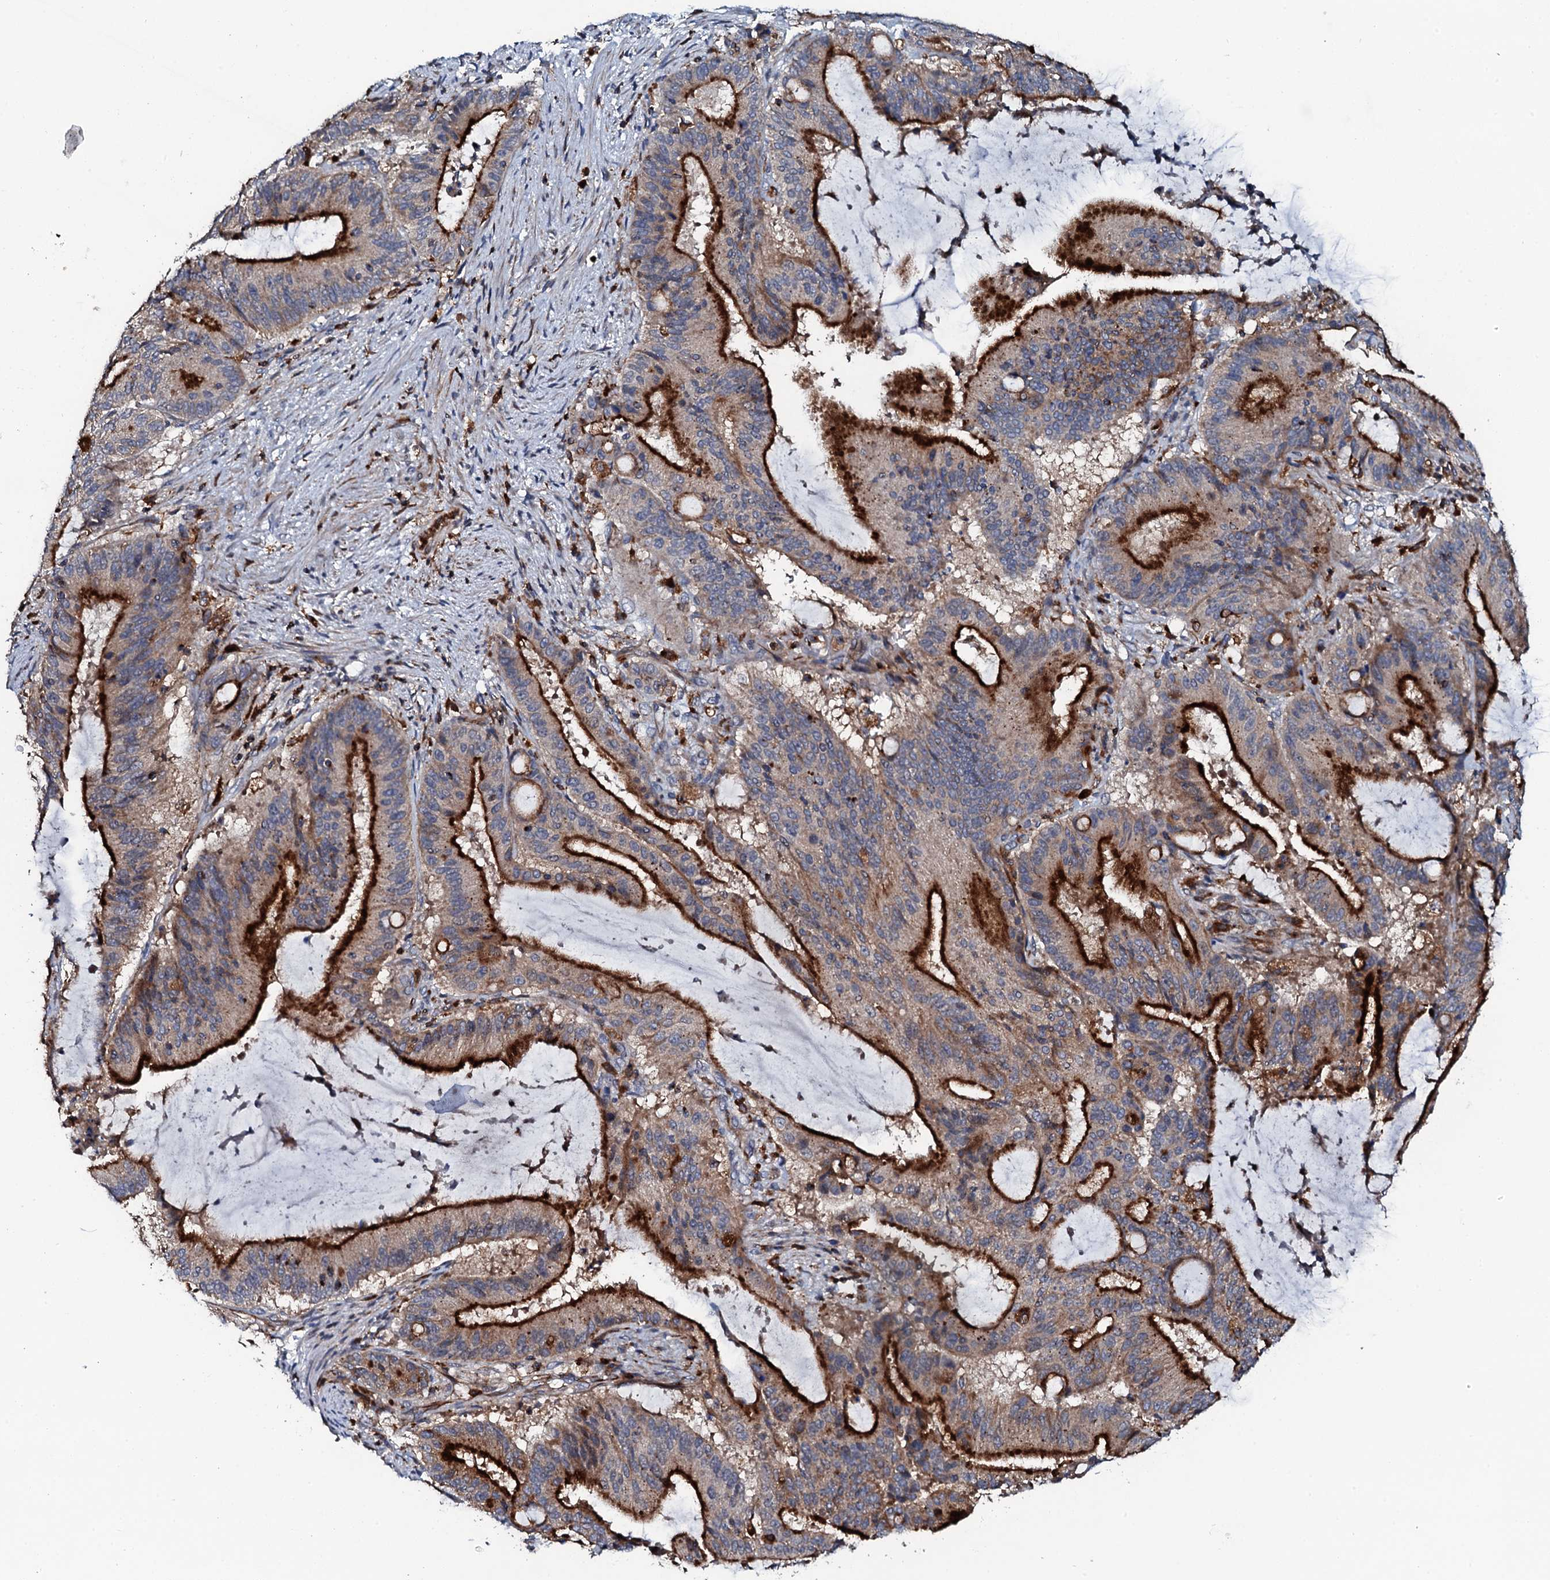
{"staining": {"intensity": "strong", "quantity": "25%-75%", "location": "cytoplasmic/membranous"}, "tissue": "liver cancer", "cell_type": "Tumor cells", "image_type": "cancer", "snomed": [{"axis": "morphology", "description": "Normal tissue, NOS"}, {"axis": "morphology", "description": "Cholangiocarcinoma"}, {"axis": "topography", "description": "Liver"}, {"axis": "topography", "description": "Peripheral nerve tissue"}], "caption": "The image reveals staining of liver cholangiocarcinoma, revealing strong cytoplasmic/membranous protein positivity (brown color) within tumor cells. (DAB IHC, brown staining for protein, blue staining for nuclei).", "gene": "VAMP8", "patient": {"sex": "female", "age": 73}}